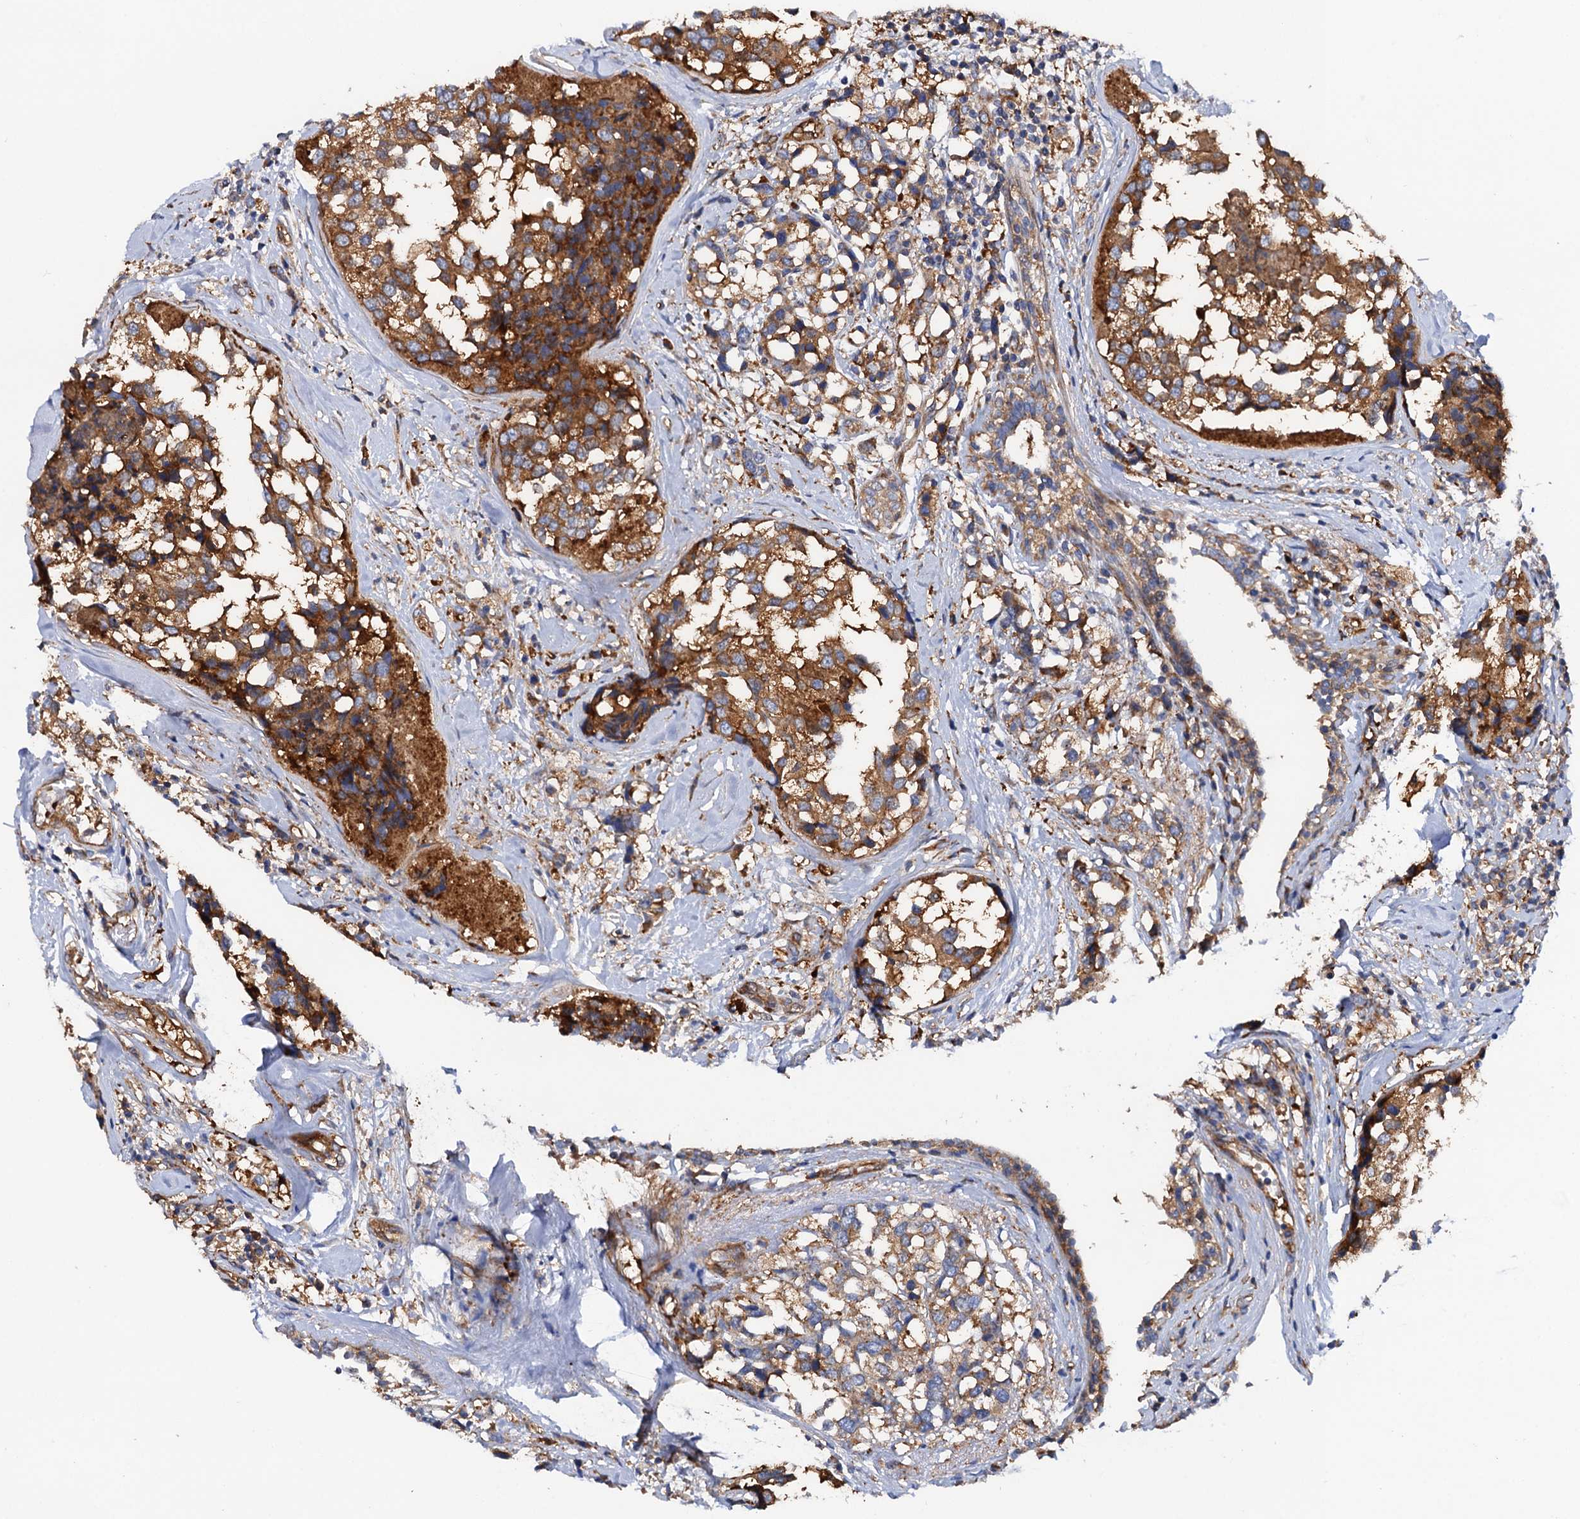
{"staining": {"intensity": "strong", "quantity": "25%-75%", "location": "cytoplasmic/membranous"}, "tissue": "breast cancer", "cell_type": "Tumor cells", "image_type": "cancer", "snomed": [{"axis": "morphology", "description": "Lobular carcinoma"}, {"axis": "topography", "description": "Breast"}], "caption": "Immunohistochemistry (IHC) of lobular carcinoma (breast) shows high levels of strong cytoplasmic/membranous staining in approximately 25%-75% of tumor cells.", "gene": "MRPL48", "patient": {"sex": "female", "age": 59}}